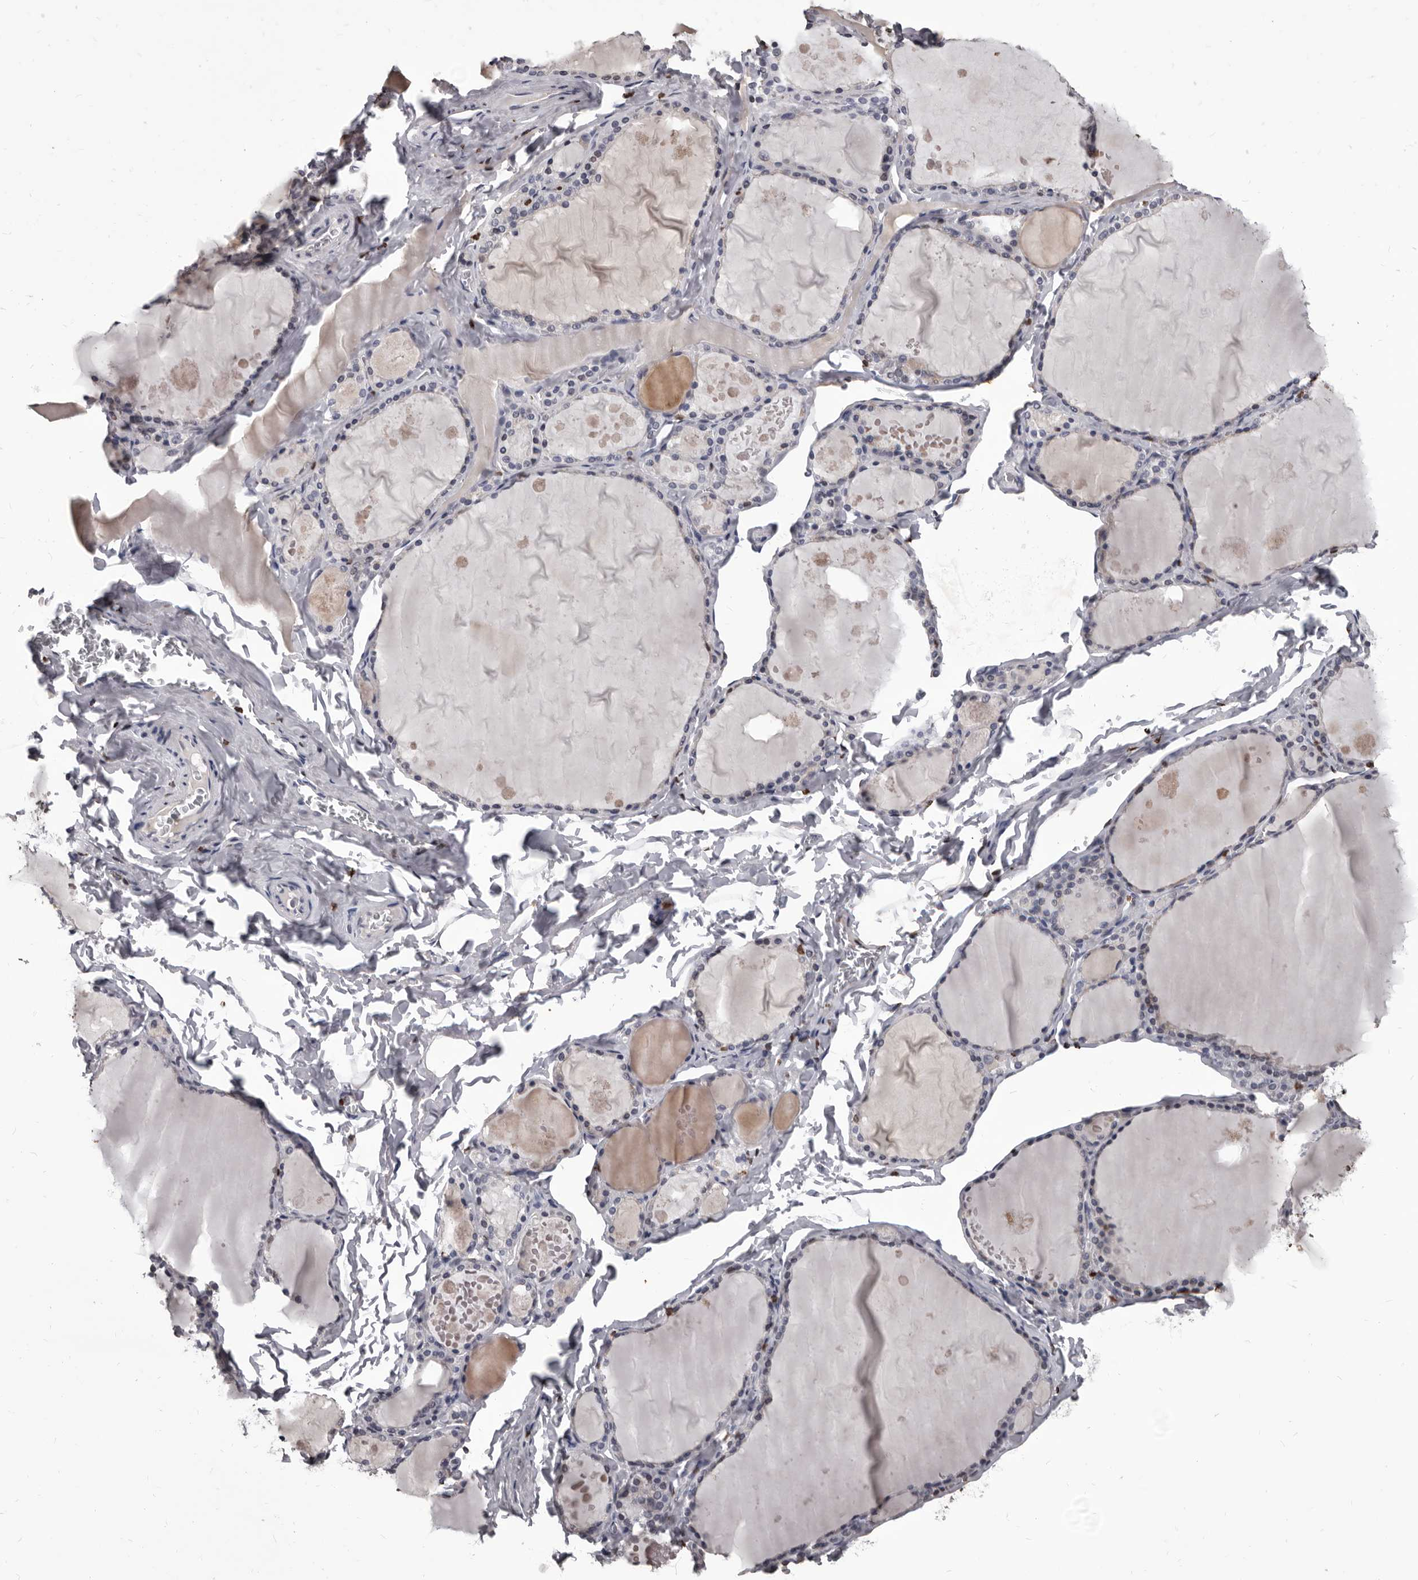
{"staining": {"intensity": "negative", "quantity": "none", "location": "none"}, "tissue": "thyroid gland", "cell_type": "Glandular cells", "image_type": "normal", "snomed": [{"axis": "morphology", "description": "Normal tissue, NOS"}, {"axis": "topography", "description": "Thyroid gland"}], "caption": "Immunohistochemistry histopathology image of unremarkable thyroid gland stained for a protein (brown), which exhibits no positivity in glandular cells. (DAB IHC, high magnification).", "gene": "AHR", "patient": {"sex": "male", "age": 56}}